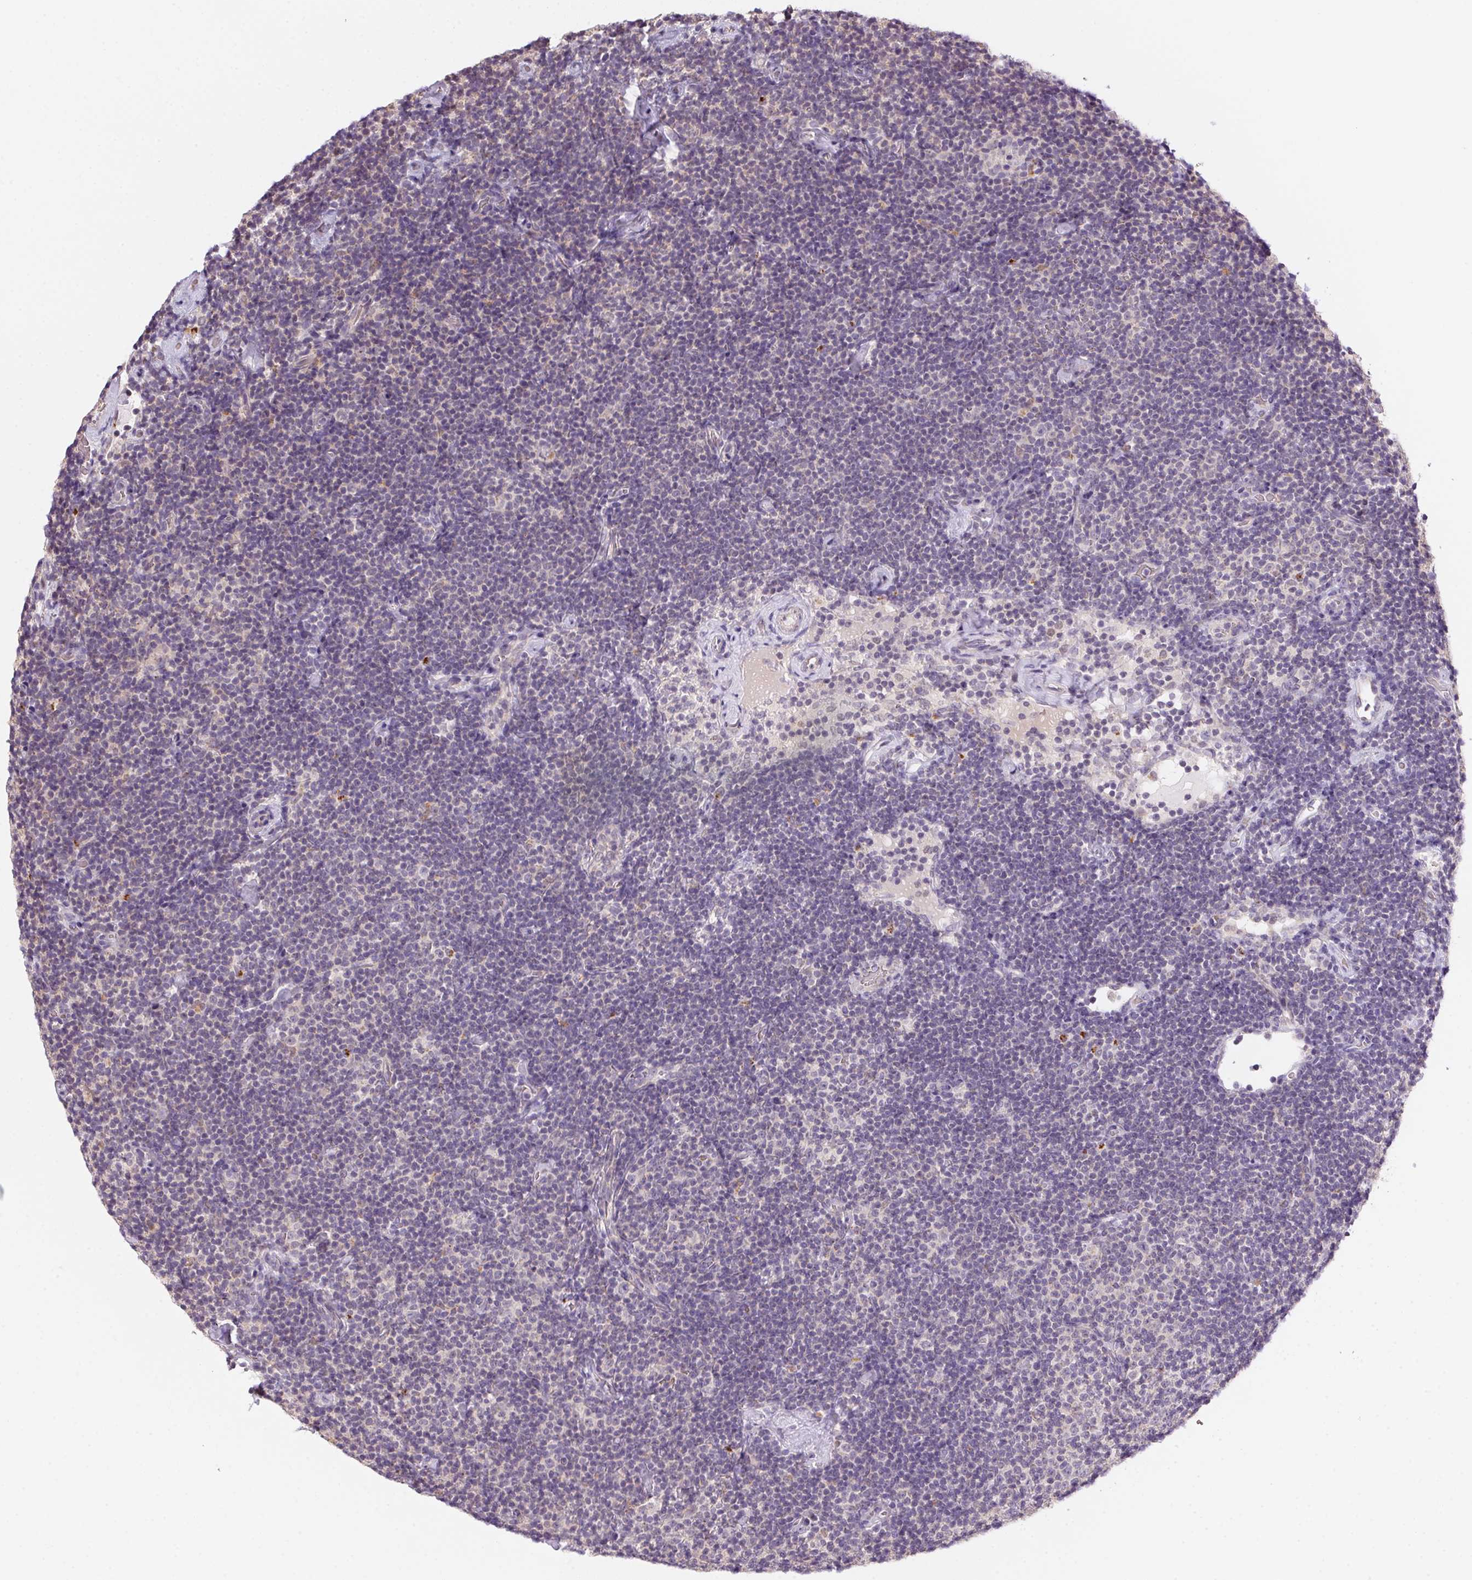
{"staining": {"intensity": "negative", "quantity": "none", "location": "none"}, "tissue": "lymphoma", "cell_type": "Tumor cells", "image_type": "cancer", "snomed": [{"axis": "morphology", "description": "Malignant lymphoma, non-Hodgkin's type, Low grade"}, {"axis": "topography", "description": "Lymph node"}], "caption": "Immunohistochemistry of low-grade malignant lymphoma, non-Hodgkin's type exhibits no expression in tumor cells.", "gene": "METTL13", "patient": {"sex": "male", "age": 81}}